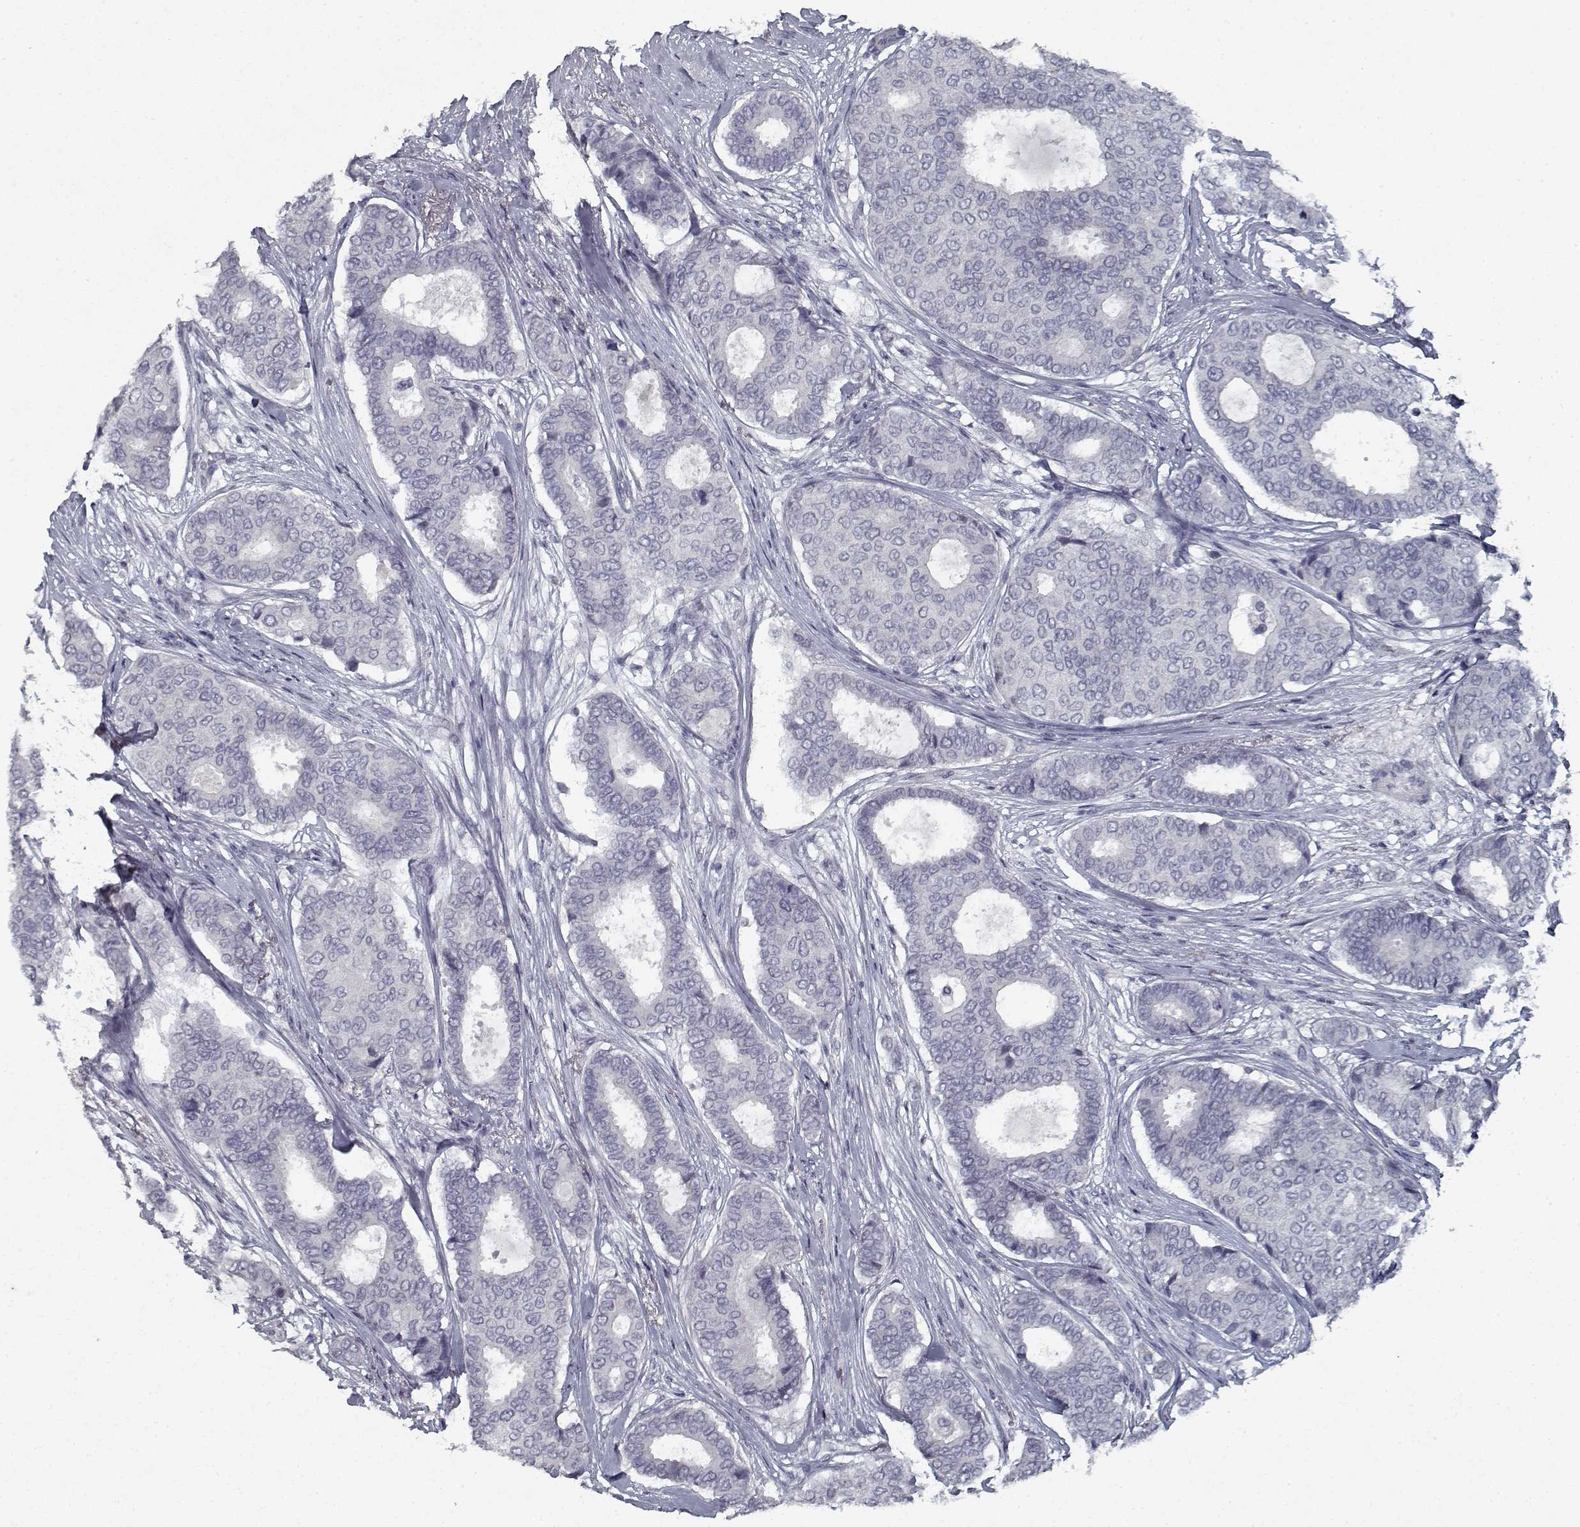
{"staining": {"intensity": "negative", "quantity": "none", "location": "none"}, "tissue": "breast cancer", "cell_type": "Tumor cells", "image_type": "cancer", "snomed": [{"axis": "morphology", "description": "Duct carcinoma"}, {"axis": "topography", "description": "Breast"}], "caption": "Immunohistochemistry (IHC) of human breast intraductal carcinoma exhibits no expression in tumor cells.", "gene": "GAD2", "patient": {"sex": "female", "age": 75}}